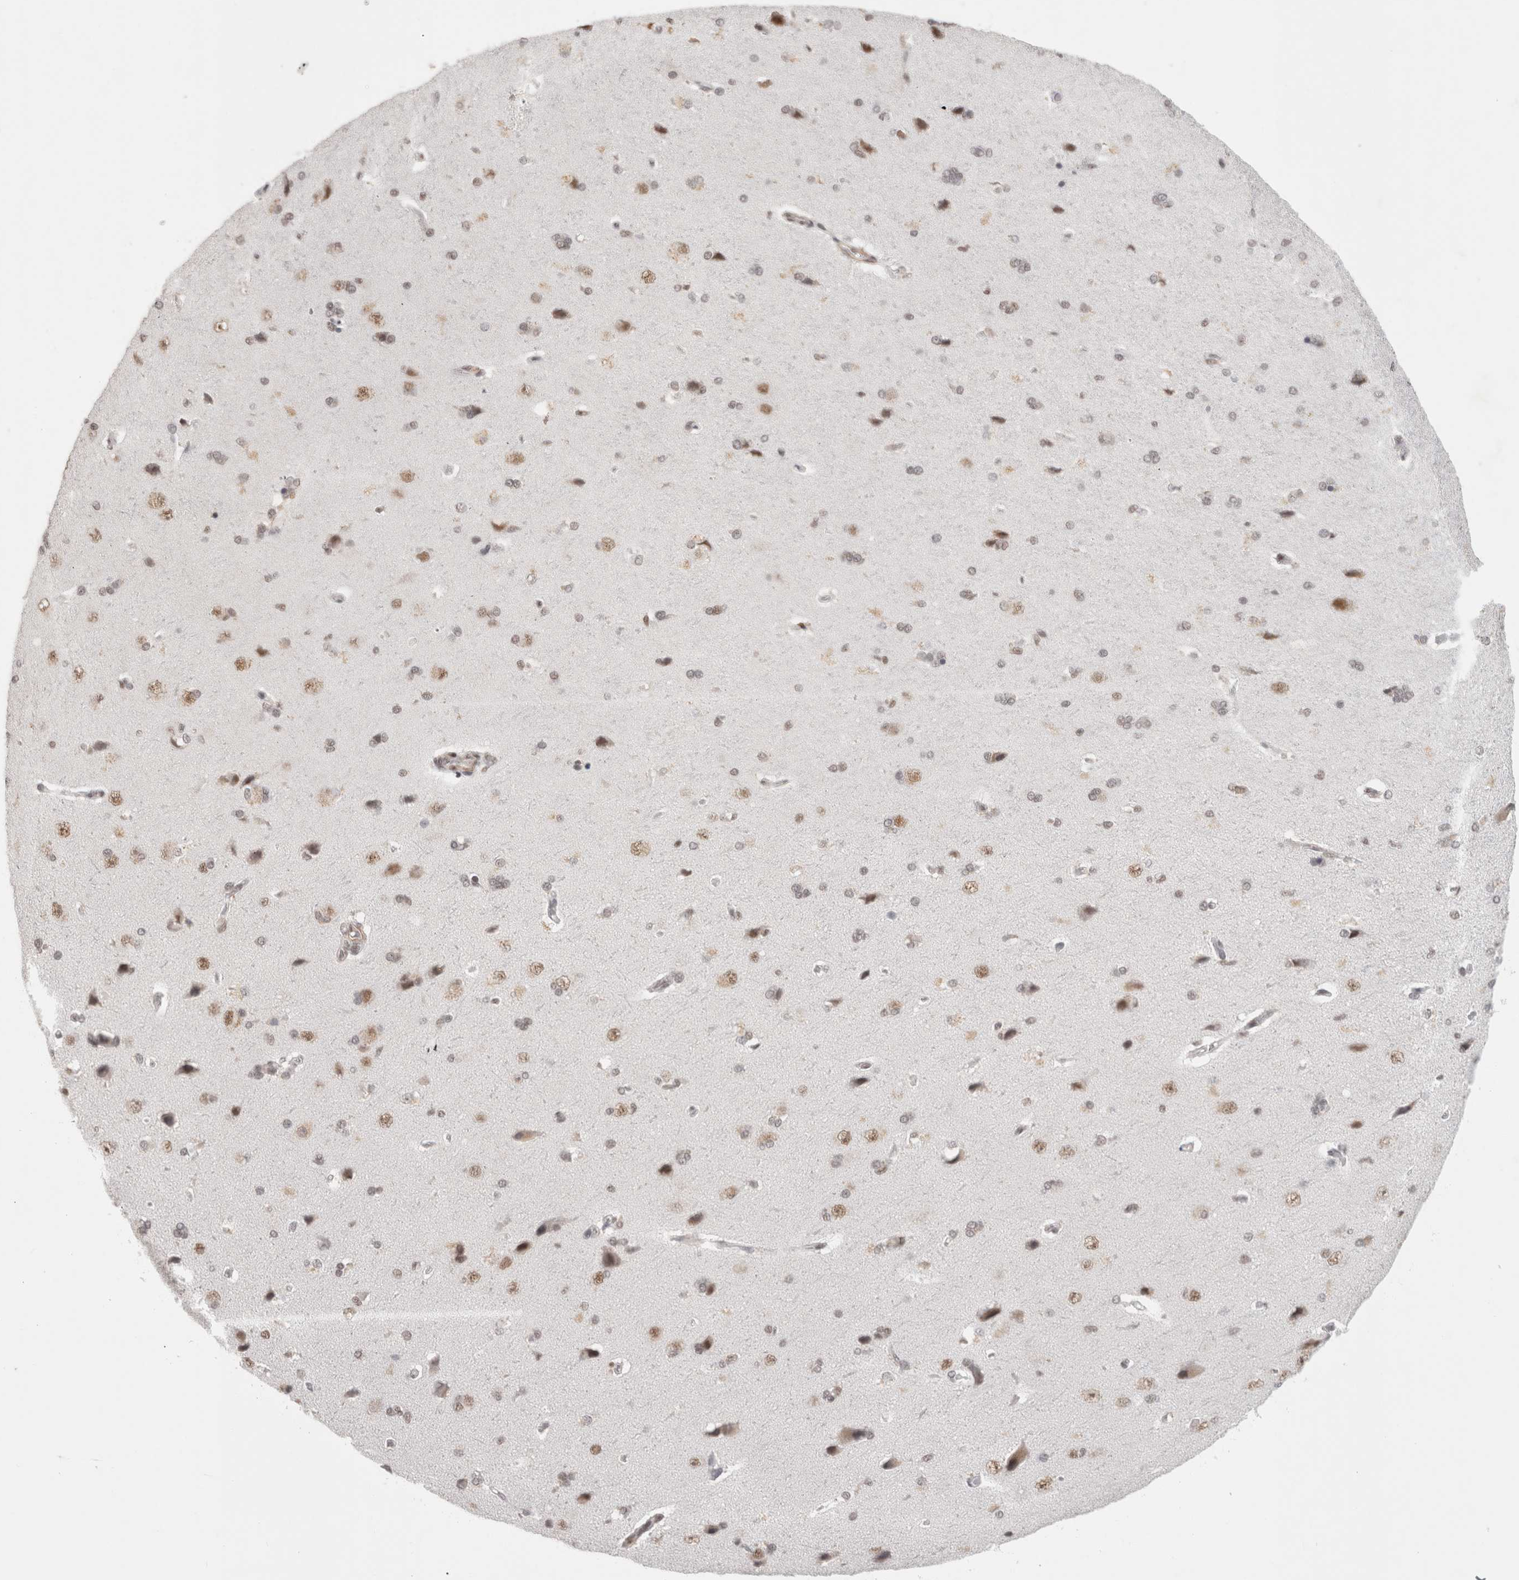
{"staining": {"intensity": "weak", "quantity": "25%-75%", "location": "nuclear"}, "tissue": "cerebral cortex", "cell_type": "Endothelial cells", "image_type": "normal", "snomed": [{"axis": "morphology", "description": "Normal tissue, NOS"}, {"axis": "topography", "description": "Cerebral cortex"}], "caption": "The immunohistochemical stain highlights weak nuclear positivity in endothelial cells of normal cerebral cortex.", "gene": "ZNF830", "patient": {"sex": "male", "age": 62}}